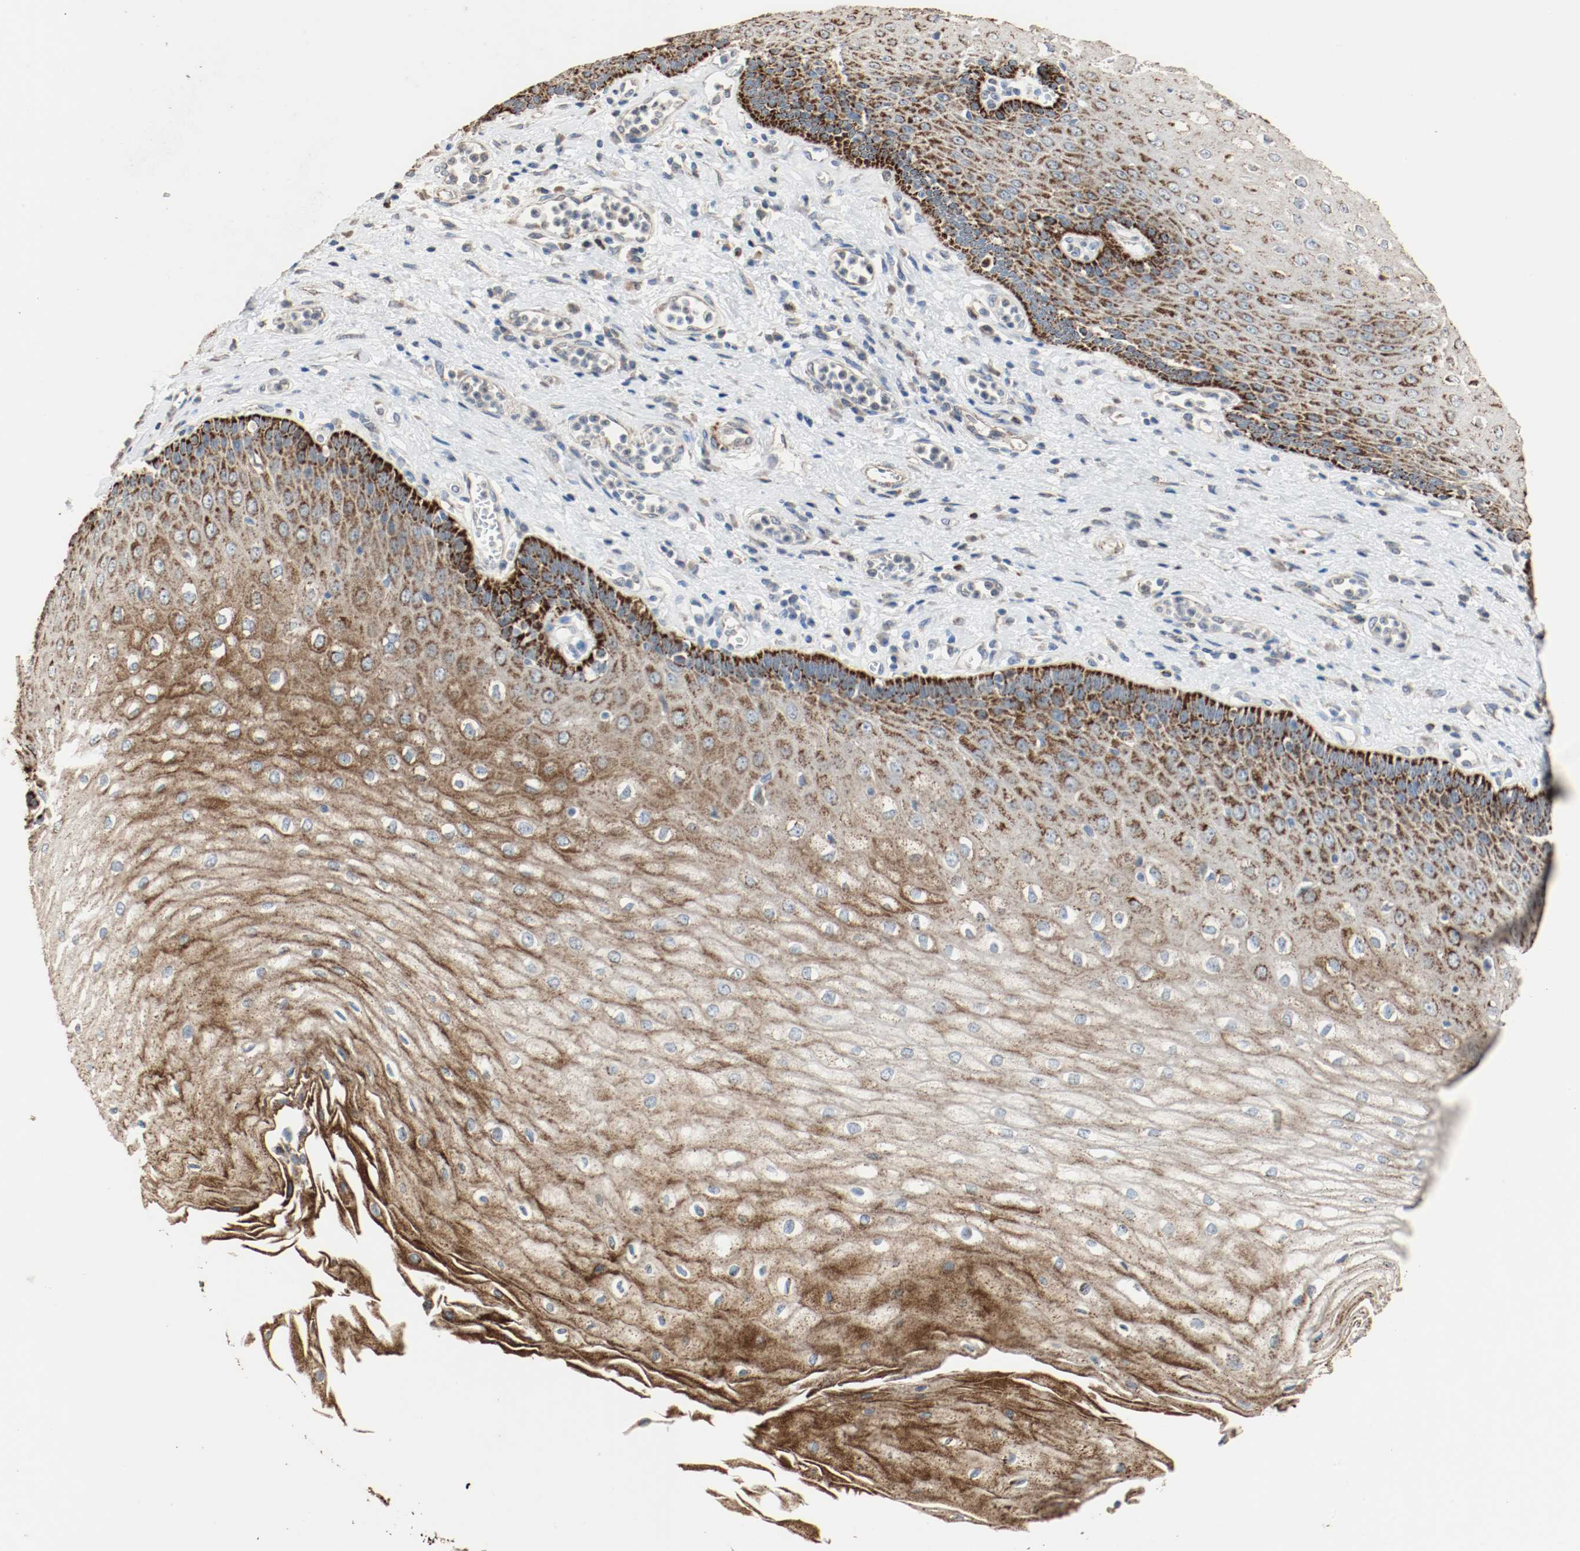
{"staining": {"intensity": "strong", "quantity": ">75%", "location": "cytoplasmic/membranous"}, "tissue": "esophagus", "cell_type": "Squamous epithelial cells", "image_type": "normal", "snomed": [{"axis": "morphology", "description": "Normal tissue, NOS"}, {"axis": "morphology", "description": "Squamous cell carcinoma, NOS"}, {"axis": "topography", "description": "Esophagus"}], "caption": "Immunohistochemistry histopathology image of normal human esophagus stained for a protein (brown), which demonstrates high levels of strong cytoplasmic/membranous staining in approximately >75% of squamous epithelial cells.", "gene": "ALDH4A1", "patient": {"sex": "male", "age": 65}}